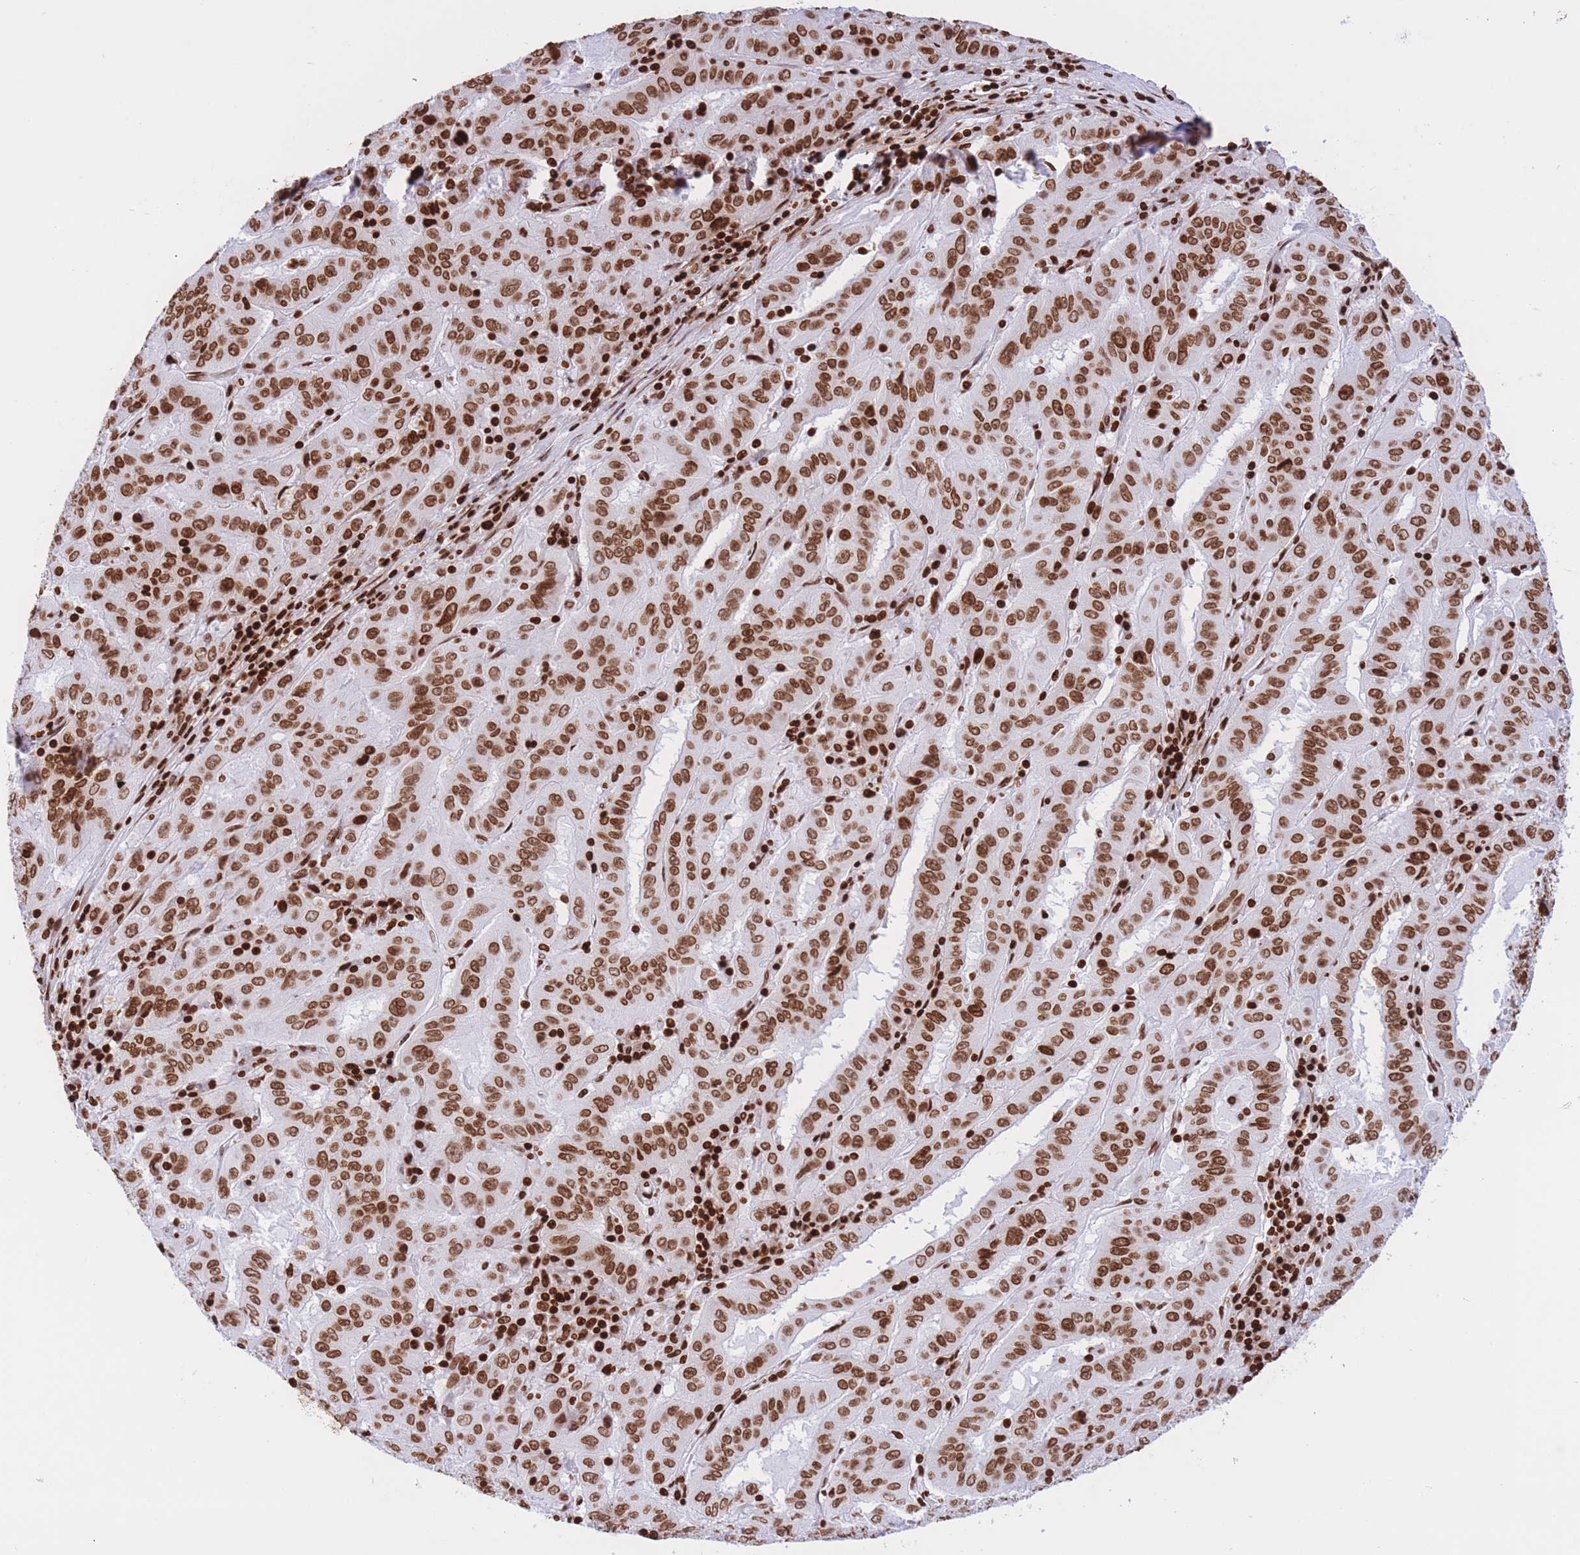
{"staining": {"intensity": "moderate", "quantity": ">75%", "location": "nuclear"}, "tissue": "pancreatic cancer", "cell_type": "Tumor cells", "image_type": "cancer", "snomed": [{"axis": "morphology", "description": "Adenocarcinoma, NOS"}, {"axis": "topography", "description": "Pancreas"}], "caption": "Moderate nuclear protein staining is appreciated in about >75% of tumor cells in pancreatic cancer (adenocarcinoma). The staining is performed using DAB brown chromogen to label protein expression. The nuclei are counter-stained blue using hematoxylin.", "gene": "H2BC11", "patient": {"sex": "male", "age": 63}}